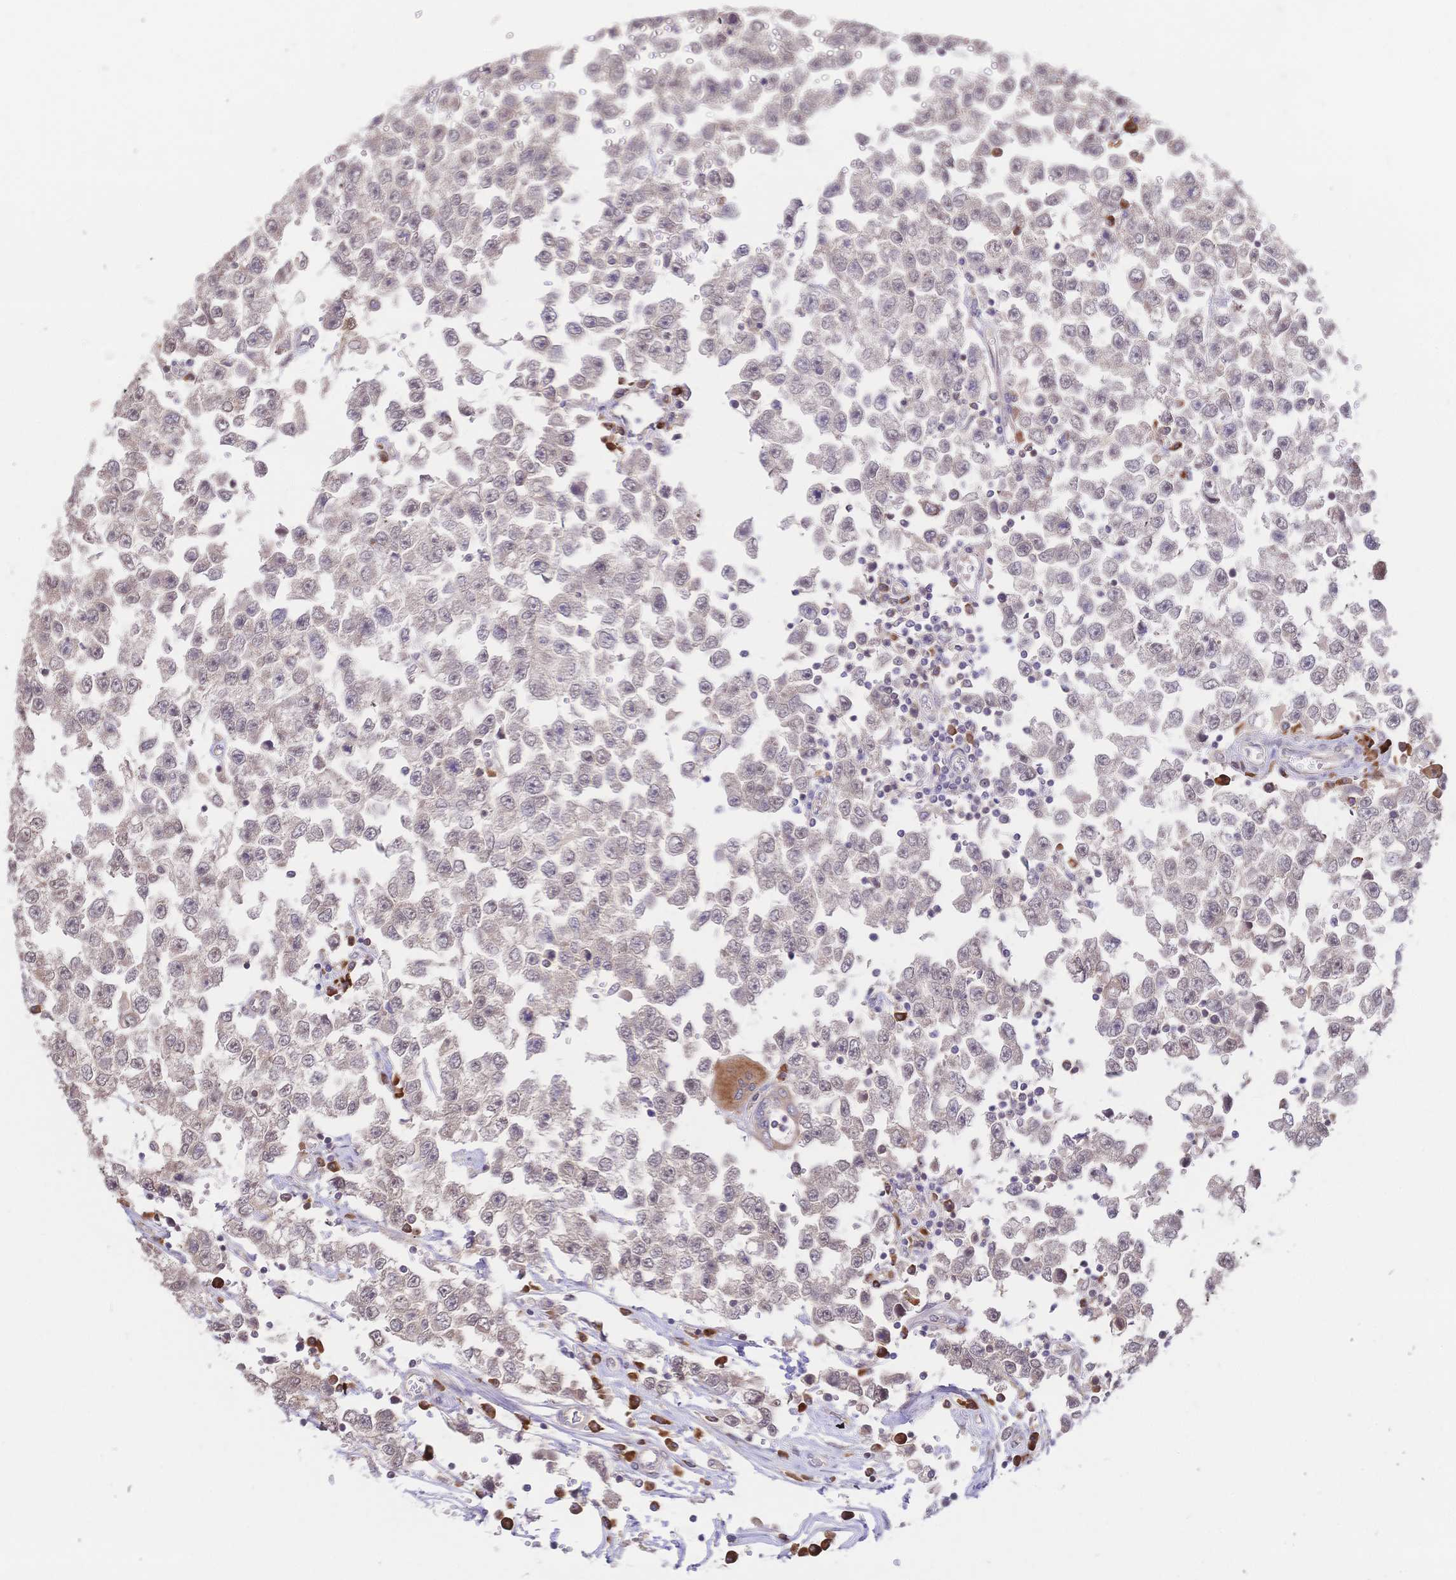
{"staining": {"intensity": "weak", "quantity": "25%-75%", "location": "nuclear"}, "tissue": "testis cancer", "cell_type": "Tumor cells", "image_type": "cancer", "snomed": [{"axis": "morphology", "description": "Seminoma, NOS"}, {"axis": "topography", "description": "Testis"}], "caption": "Tumor cells display low levels of weak nuclear staining in about 25%-75% of cells in human testis seminoma. (DAB (3,3'-diaminobenzidine) IHC, brown staining for protein, blue staining for nuclei).", "gene": "LMO4", "patient": {"sex": "male", "age": 34}}